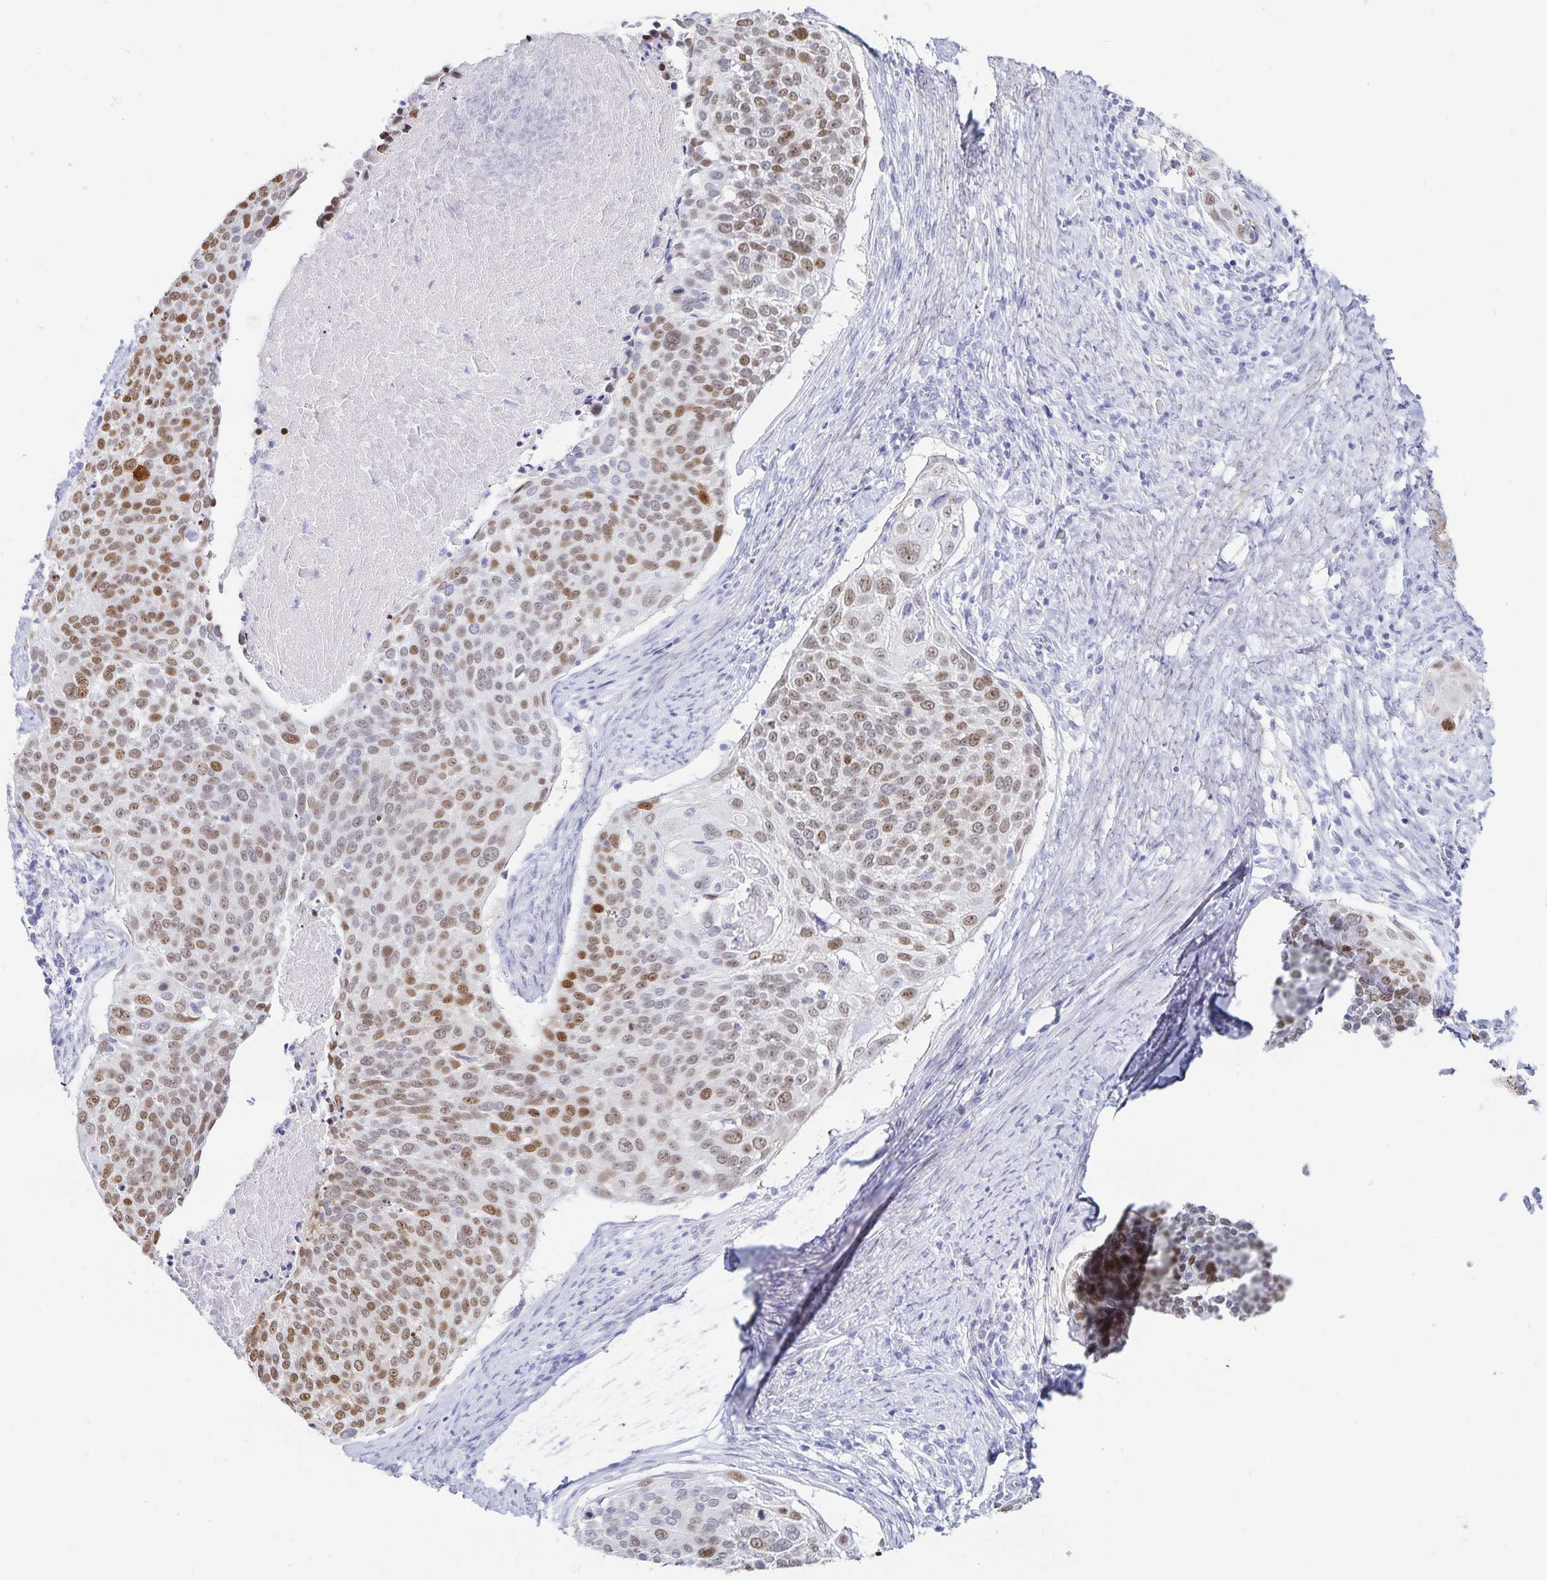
{"staining": {"intensity": "moderate", "quantity": ">75%", "location": "nuclear"}, "tissue": "cervical cancer", "cell_type": "Tumor cells", "image_type": "cancer", "snomed": [{"axis": "morphology", "description": "Squamous cell carcinoma, NOS"}, {"axis": "topography", "description": "Cervix"}], "caption": "Human cervical cancer (squamous cell carcinoma) stained for a protein (brown) displays moderate nuclear positive staining in approximately >75% of tumor cells.", "gene": "HMGB3", "patient": {"sex": "female", "age": 39}}